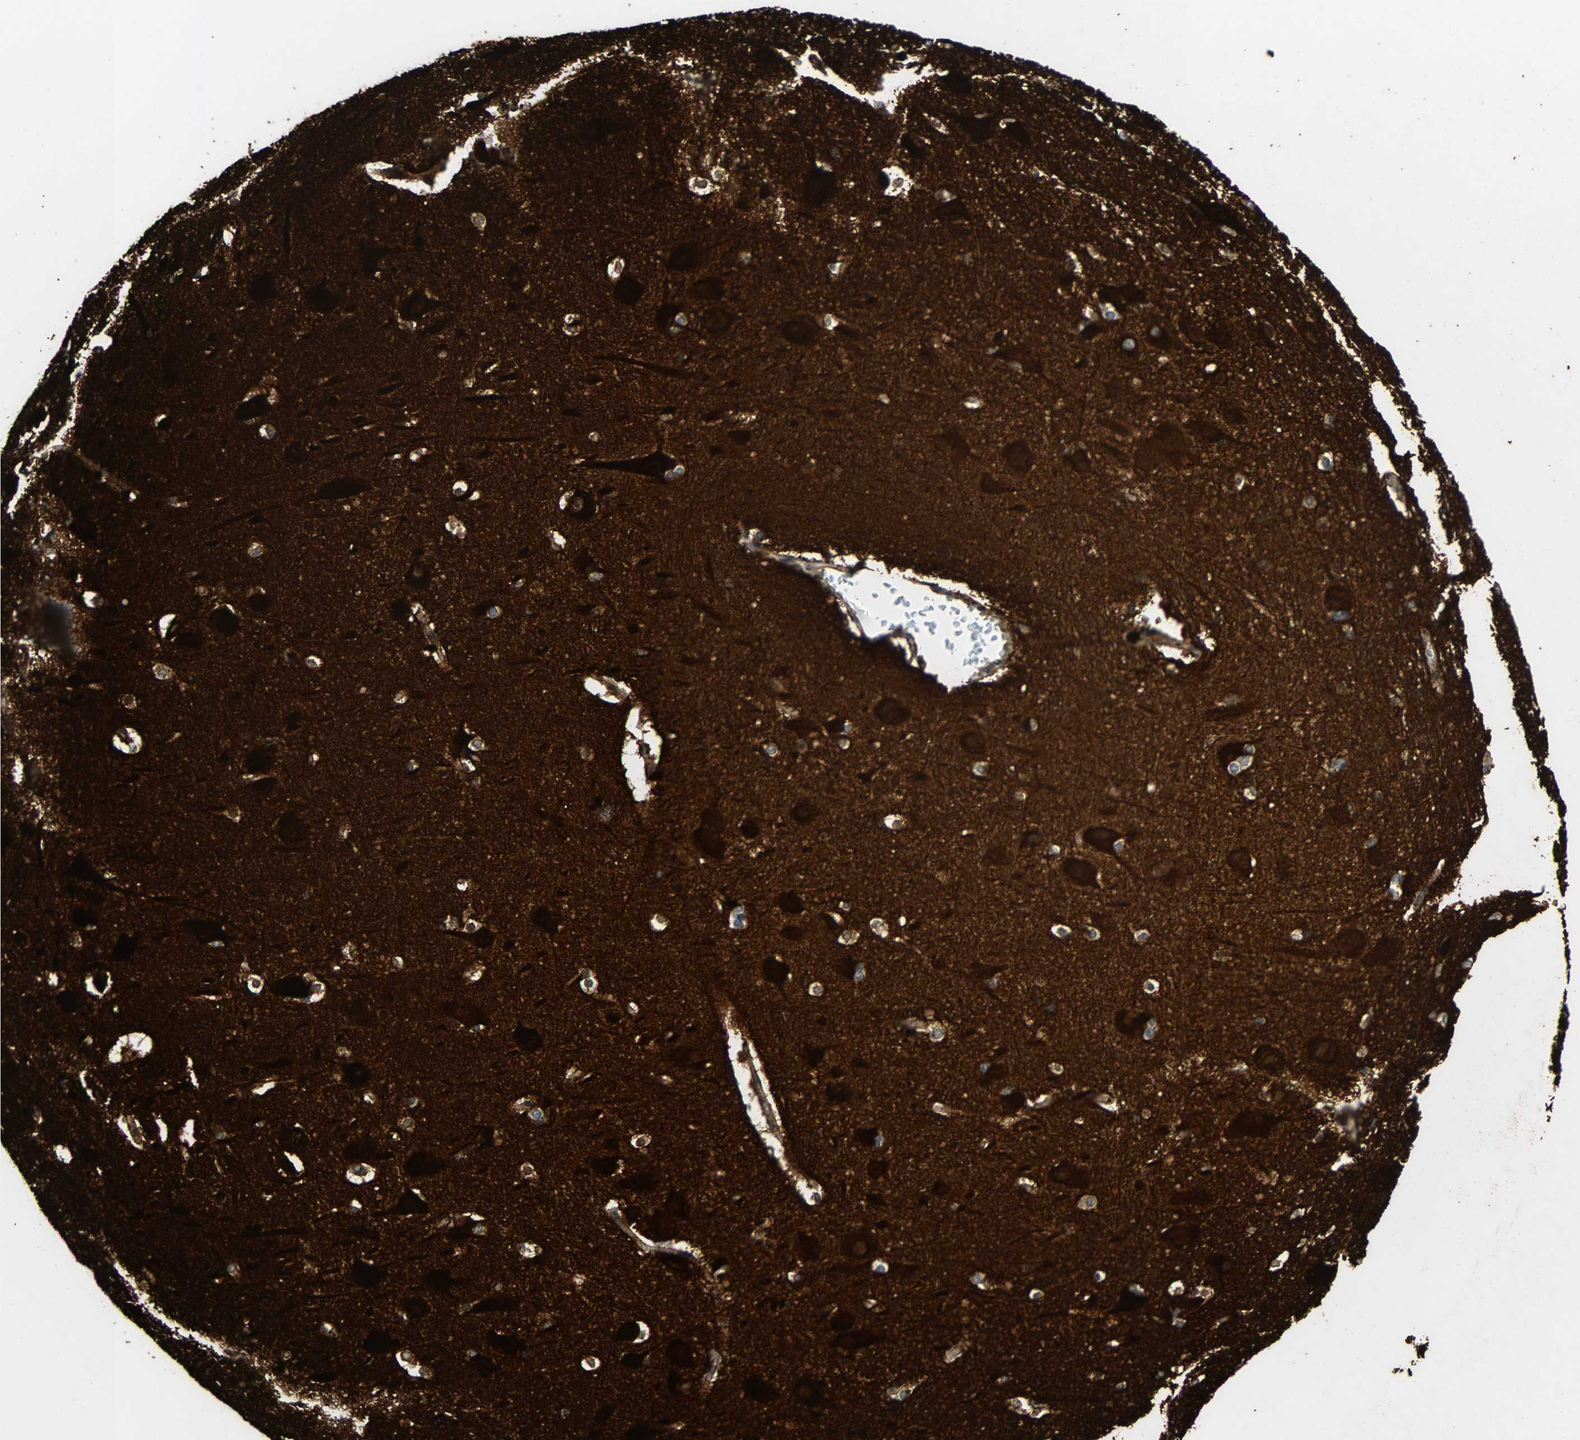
{"staining": {"intensity": "negative", "quantity": "none", "location": "none"}, "tissue": "hippocampus", "cell_type": "Glial cells", "image_type": "normal", "snomed": [{"axis": "morphology", "description": "Normal tissue, NOS"}, {"axis": "topography", "description": "Hippocampus"}], "caption": "Immunohistochemical staining of normal hippocampus demonstrates no significant positivity in glial cells. (DAB (3,3'-diaminobenzidine) immunohistochemistry with hematoxylin counter stain).", "gene": "TUBA4A", "patient": {"sex": "female", "age": 19}}